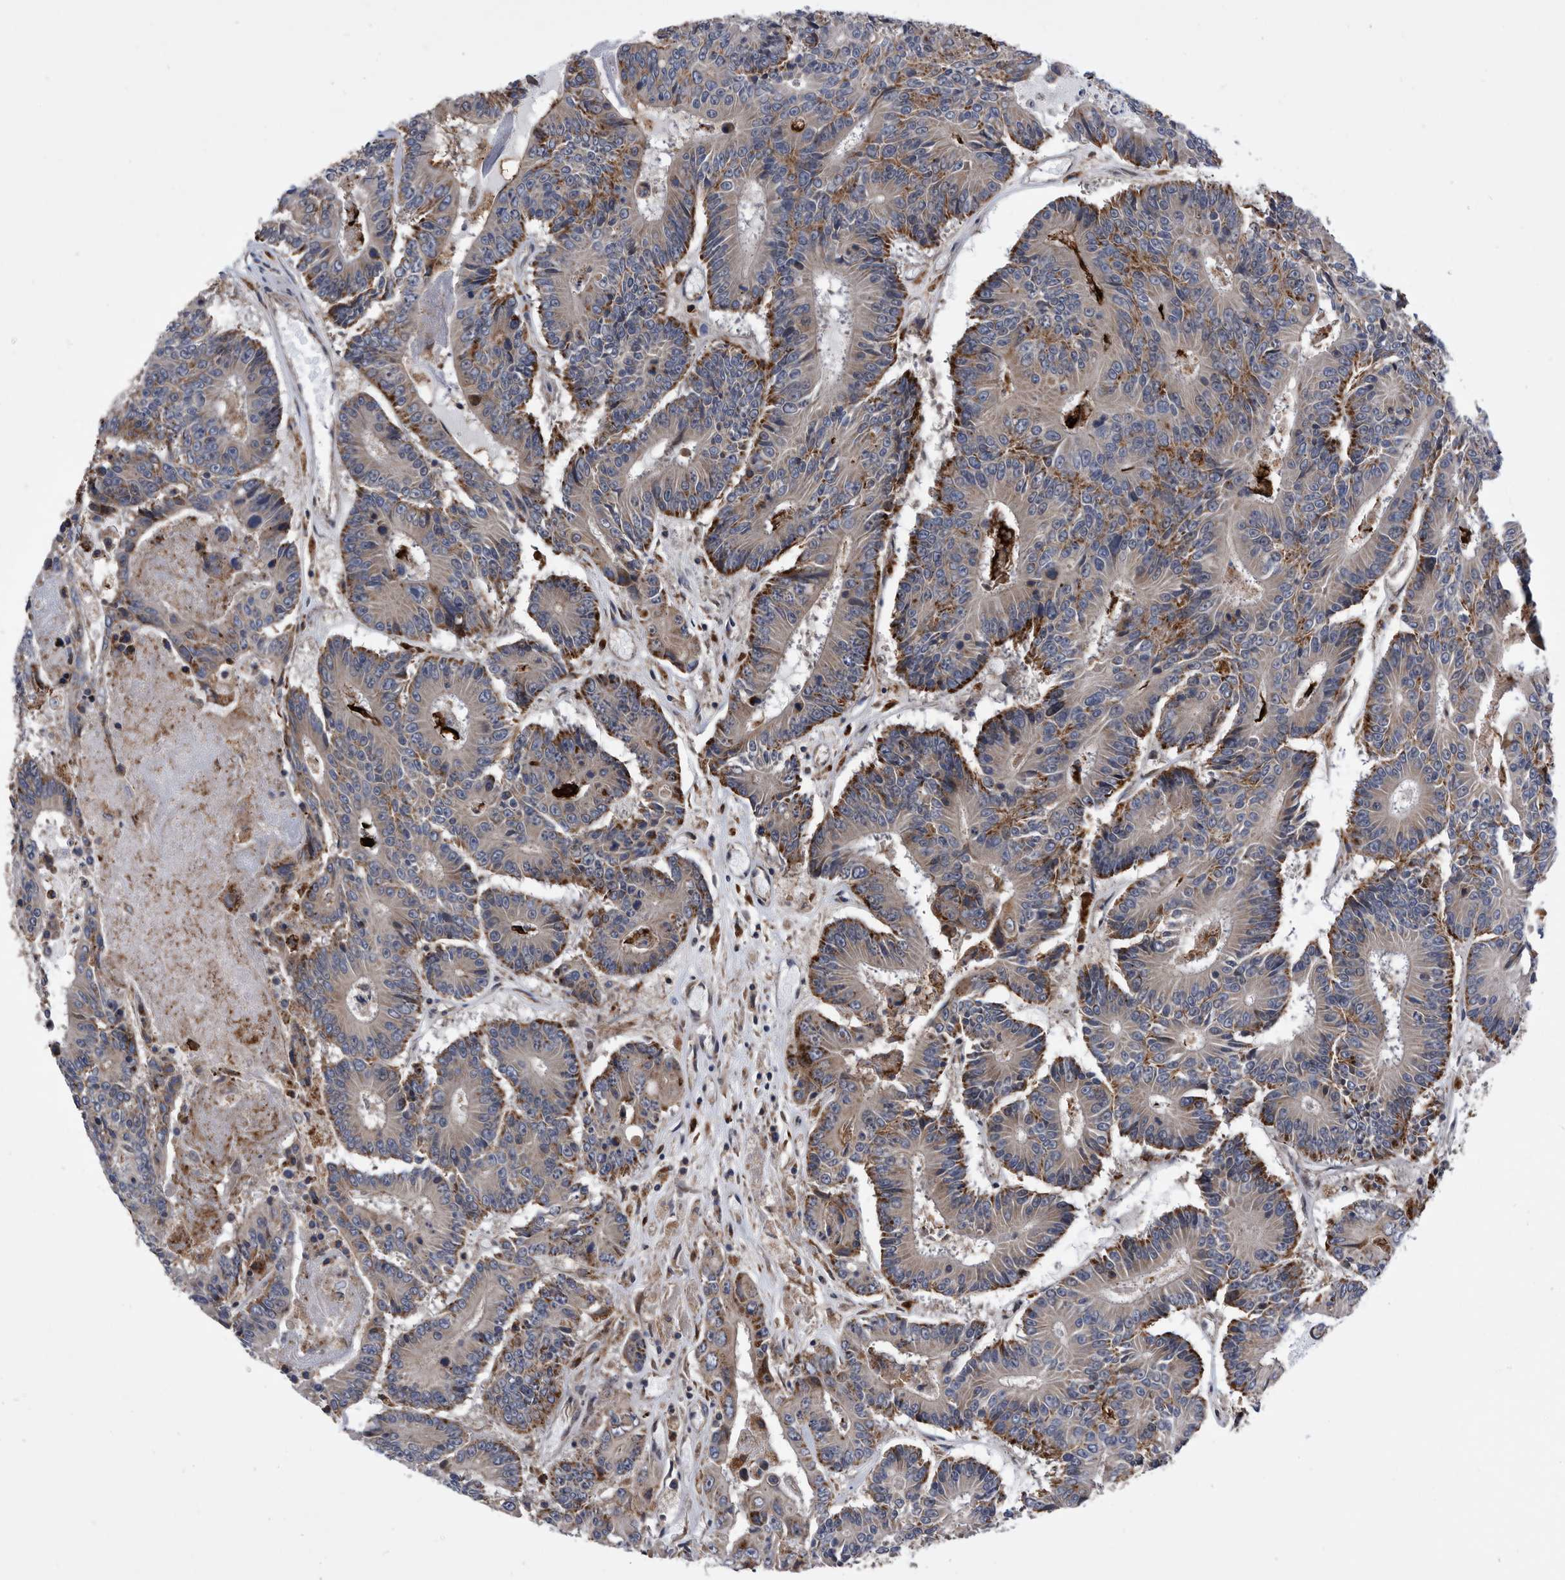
{"staining": {"intensity": "moderate", "quantity": "25%-75%", "location": "cytoplasmic/membranous"}, "tissue": "colorectal cancer", "cell_type": "Tumor cells", "image_type": "cancer", "snomed": [{"axis": "morphology", "description": "Adenocarcinoma, NOS"}, {"axis": "topography", "description": "Colon"}], "caption": "Moderate cytoplasmic/membranous expression for a protein is appreciated in about 25%-75% of tumor cells of colorectal cancer (adenocarcinoma) using IHC.", "gene": "BAIAP3", "patient": {"sex": "male", "age": 83}}